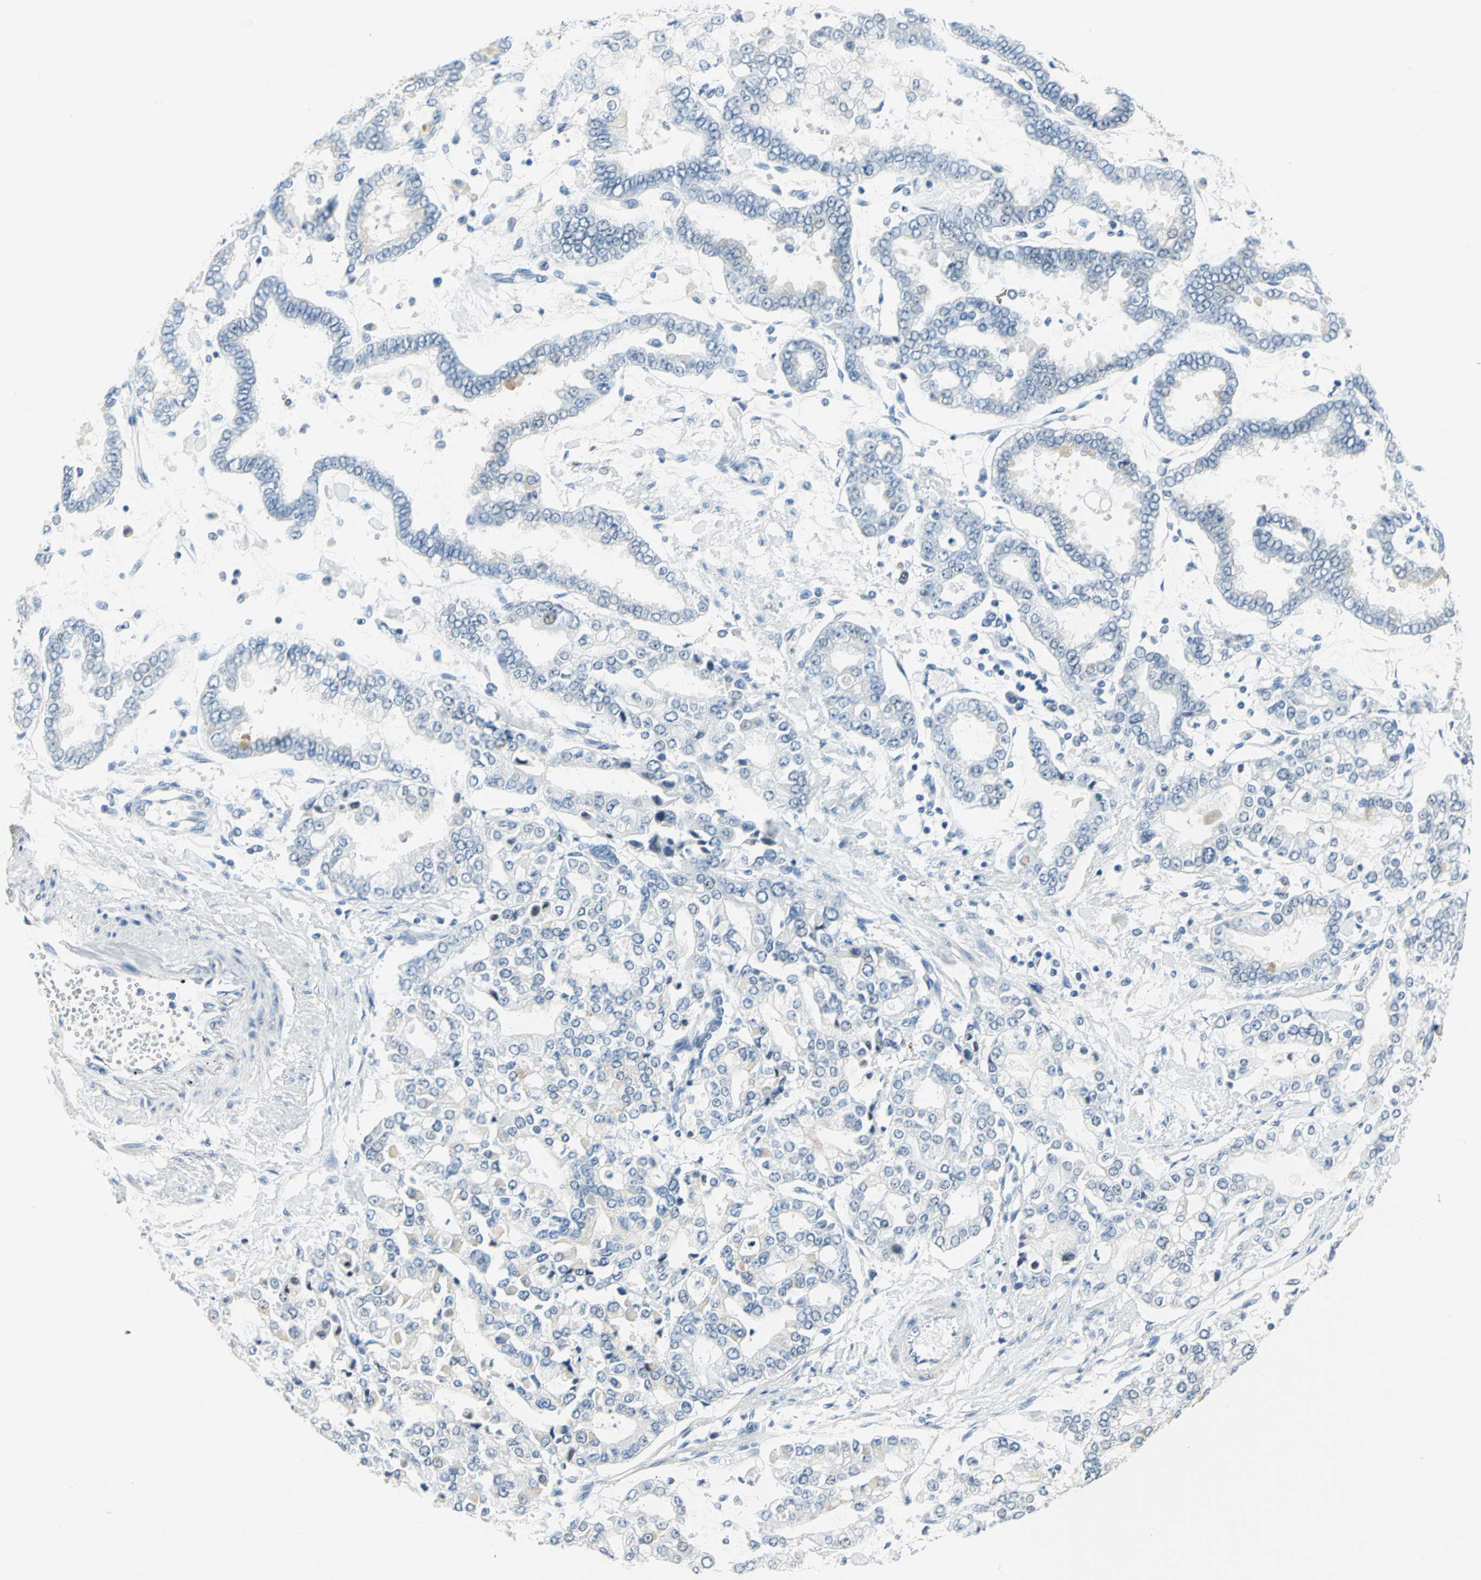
{"staining": {"intensity": "negative", "quantity": "none", "location": "none"}, "tissue": "stomach cancer", "cell_type": "Tumor cells", "image_type": "cancer", "snomed": [{"axis": "morphology", "description": "Normal tissue, NOS"}, {"axis": "morphology", "description": "Adenocarcinoma, NOS"}, {"axis": "topography", "description": "Stomach, upper"}, {"axis": "topography", "description": "Stomach"}], "caption": "IHC image of stomach adenocarcinoma stained for a protein (brown), which demonstrates no expression in tumor cells.", "gene": "RAD17", "patient": {"sex": "male", "age": 76}}